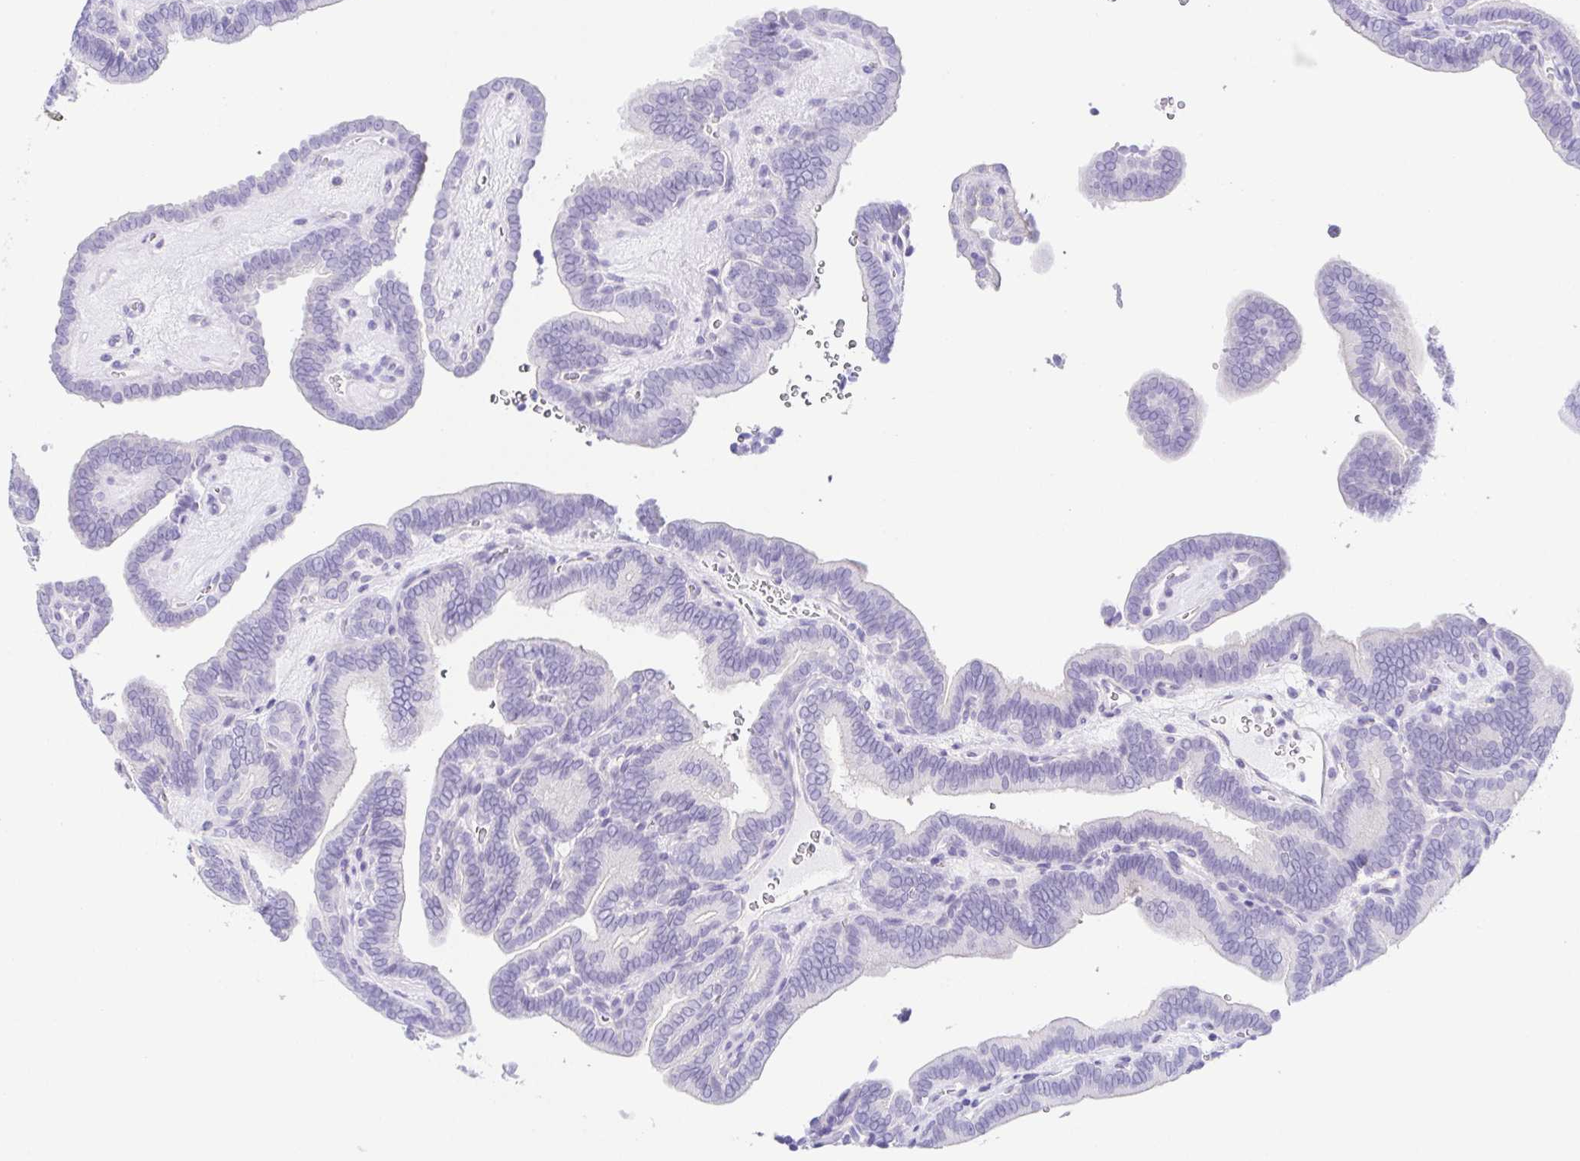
{"staining": {"intensity": "negative", "quantity": "none", "location": "none"}, "tissue": "thyroid cancer", "cell_type": "Tumor cells", "image_type": "cancer", "snomed": [{"axis": "morphology", "description": "Papillary adenocarcinoma, NOS"}, {"axis": "topography", "description": "Thyroid gland"}], "caption": "Immunohistochemical staining of papillary adenocarcinoma (thyroid) displays no significant positivity in tumor cells.", "gene": "KRTDAP", "patient": {"sex": "female", "age": 21}}